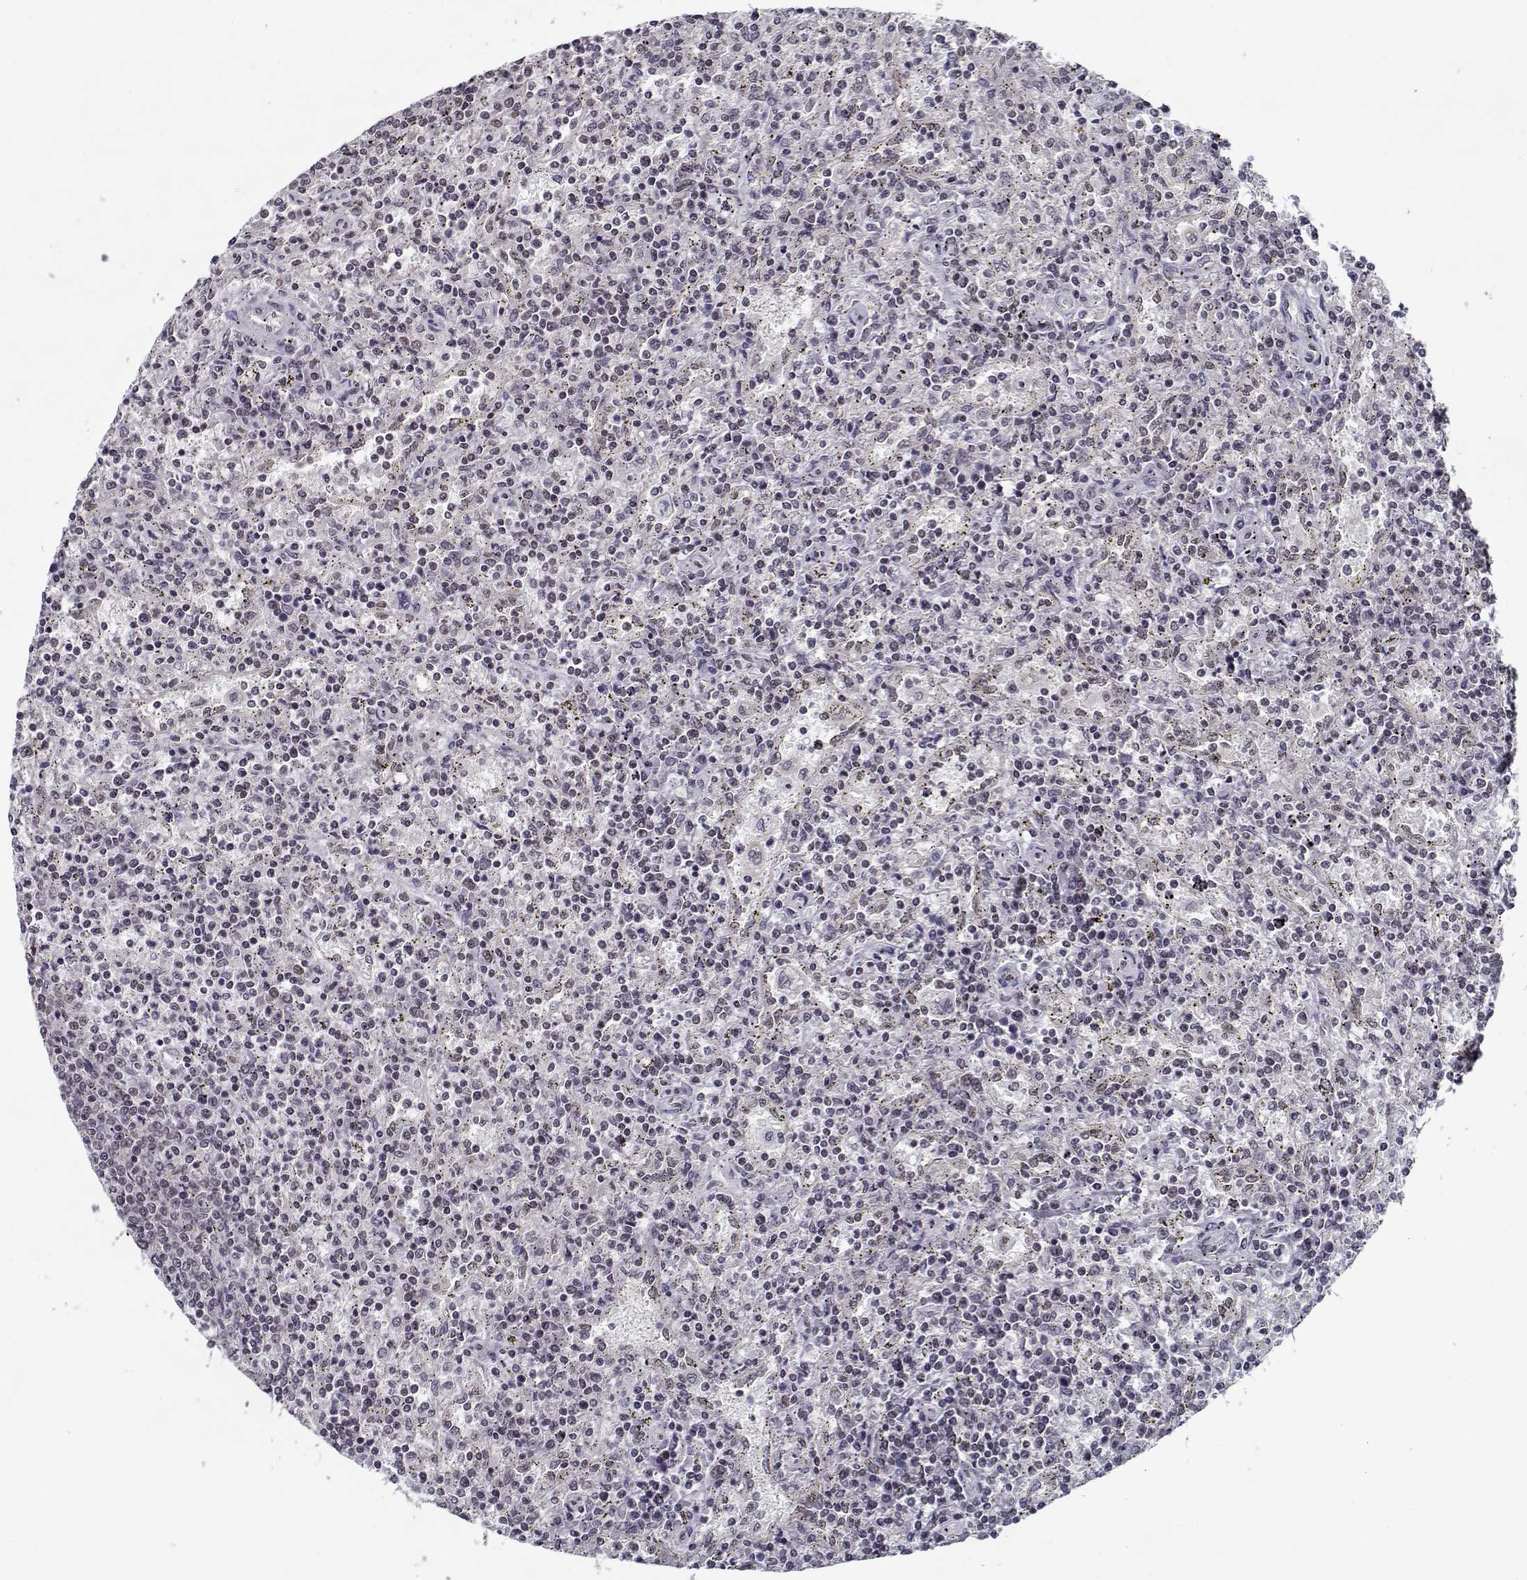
{"staining": {"intensity": "negative", "quantity": "none", "location": "none"}, "tissue": "lymphoma", "cell_type": "Tumor cells", "image_type": "cancer", "snomed": [{"axis": "morphology", "description": "Malignant lymphoma, non-Hodgkin's type, Low grade"}, {"axis": "topography", "description": "Spleen"}], "caption": "This is an immunohistochemistry (IHC) micrograph of human low-grade malignant lymphoma, non-Hodgkin's type. There is no staining in tumor cells.", "gene": "TESPA1", "patient": {"sex": "male", "age": 62}}